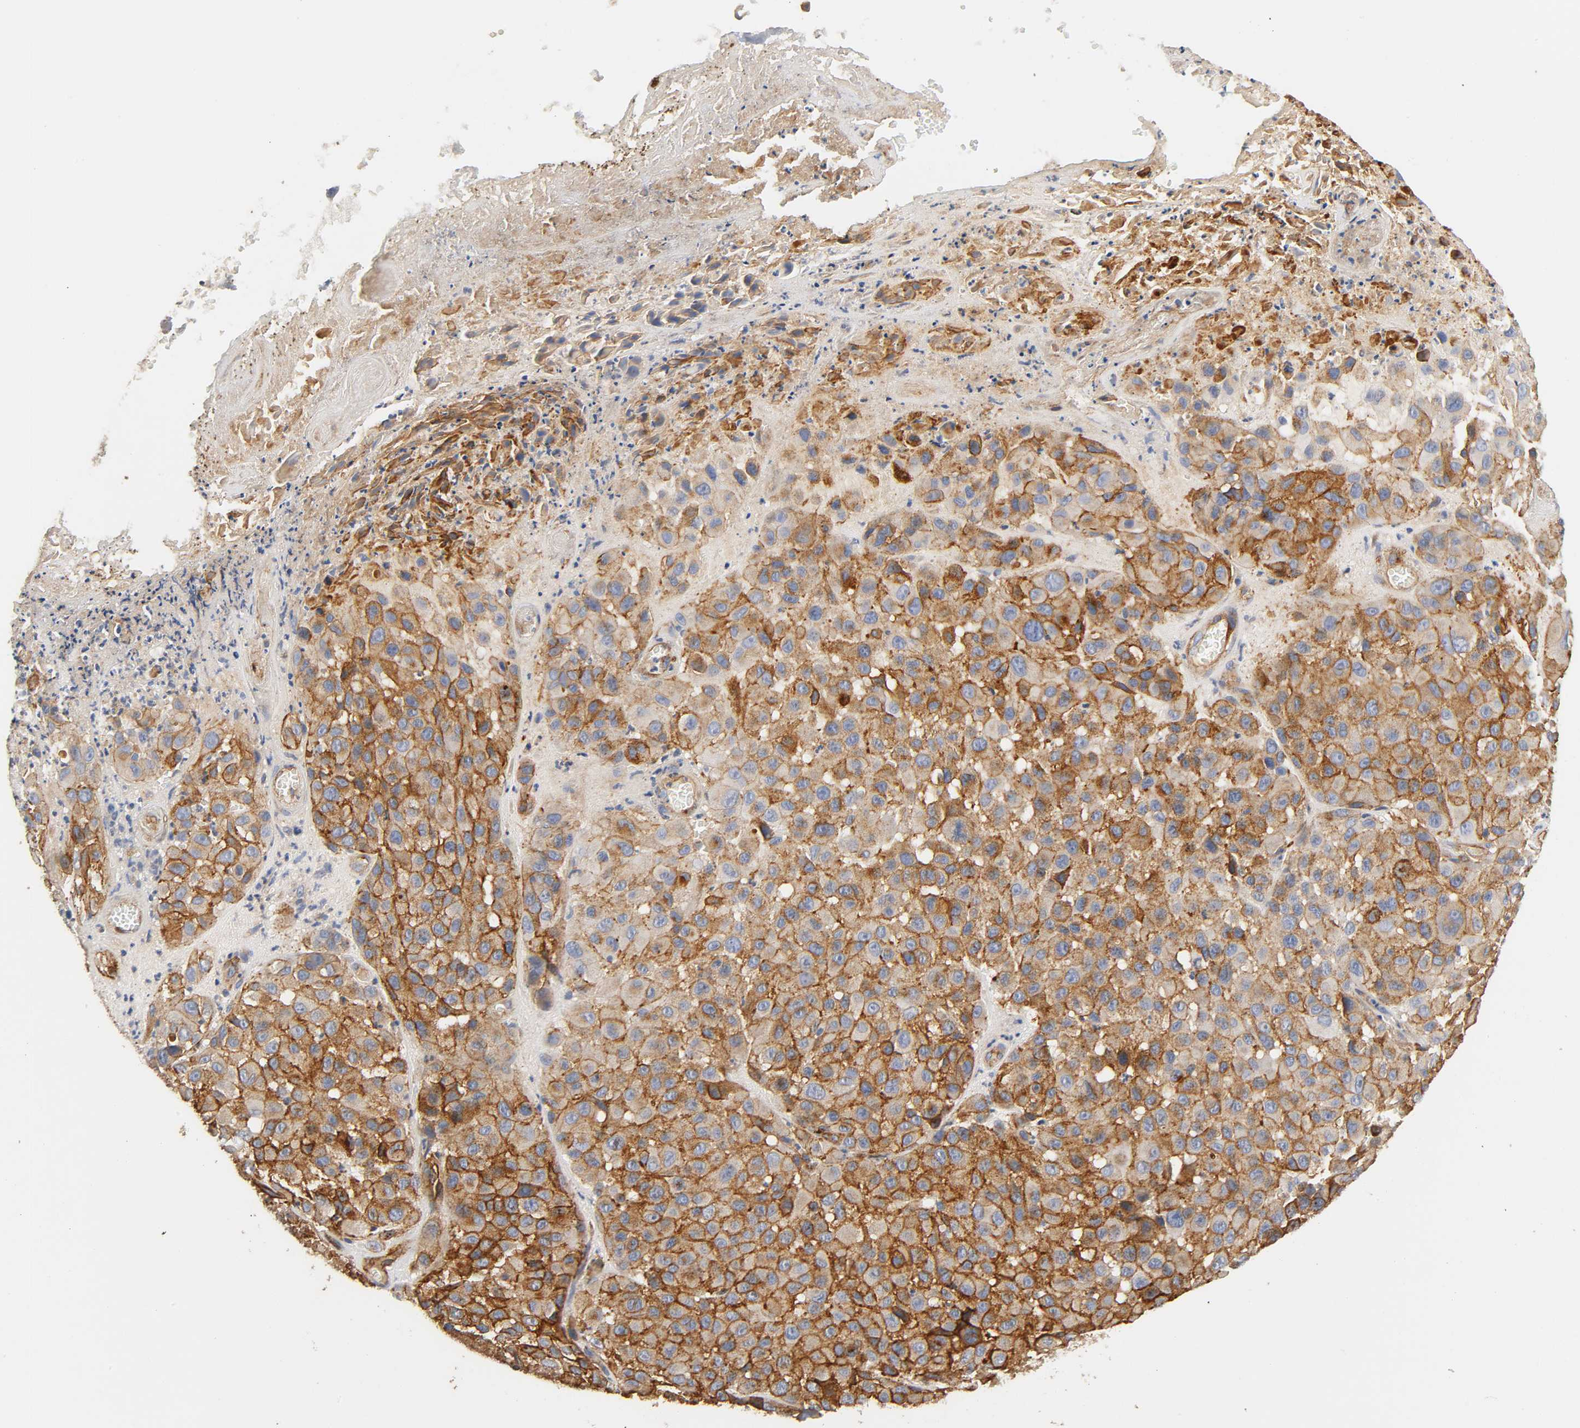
{"staining": {"intensity": "strong", "quantity": ">75%", "location": "cytoplasmic/membranous"}, "tissue": "melanoma", "cell_type": "Tumor cells", "image_type": "cancer", "snomed": [{"axis": "morphology", "description": "Malignant melanoma, NOS"}, {"axis": "topography", "description": "Skin"}], "caption": "A photomicrograph showing strong cytoplasmic/membranous positivity in about >75% of tumor cells in melanoma, as visualized by brown immunohistochemical staining.", "gene": "IFITM3", "patient": {"sex": "female", "age": 21}}